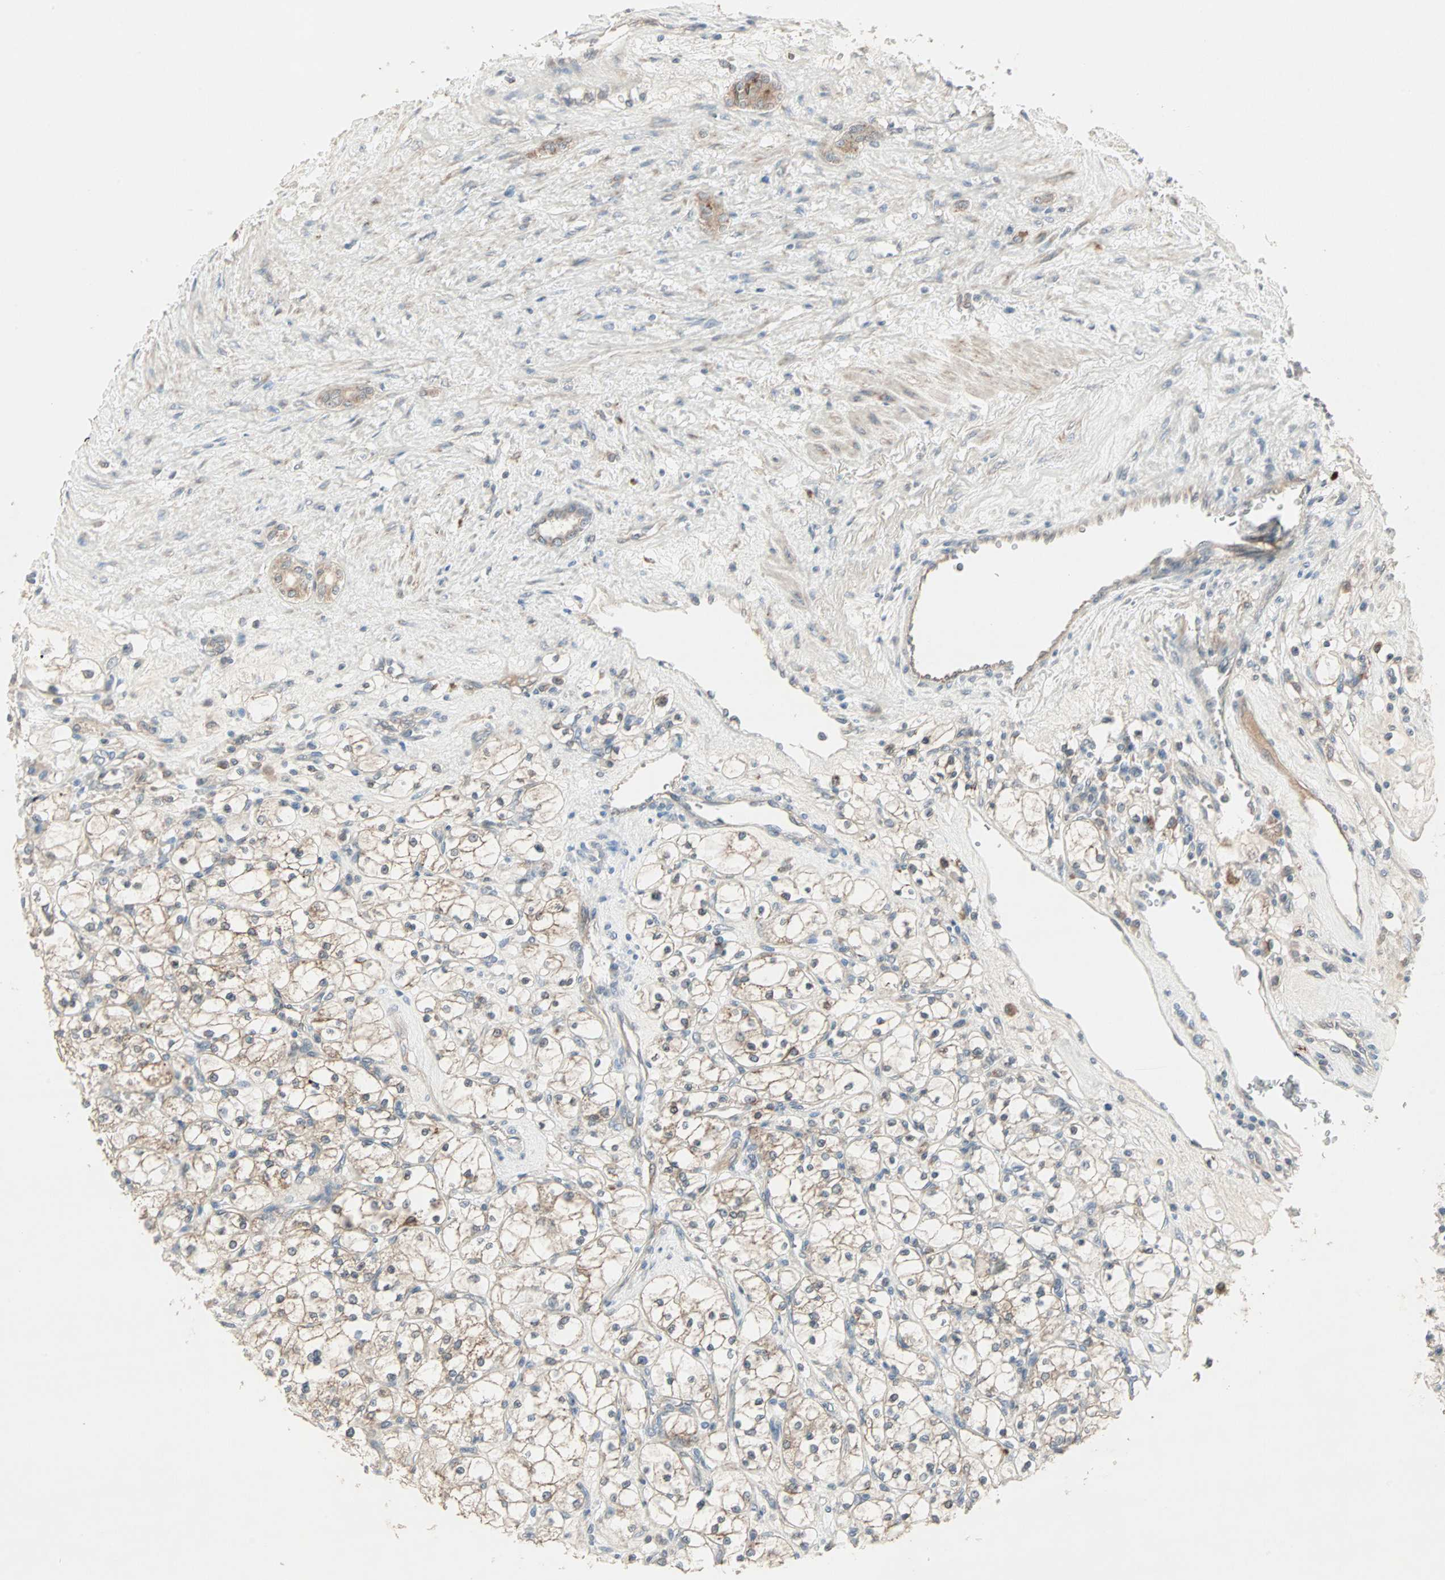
{"staining": {"intensity": "weak", "quantity": "<25%", "location": "cytoplasmic/membranous"}, "tissue": "renal cancer", "cell_type": "Tumor cells", "image_type": "cancer", "snomed": [{"axis": "morphology", "description": "Adenocarcinoma, NOS"}, {"axis": "topography", "description": "Kidney"}], "caption": "Tumor cells show no significant staining in renal cancer.", "gene": "JMJD7-PLA2G4B", "patient": {"sex": "female", "age": 83}}